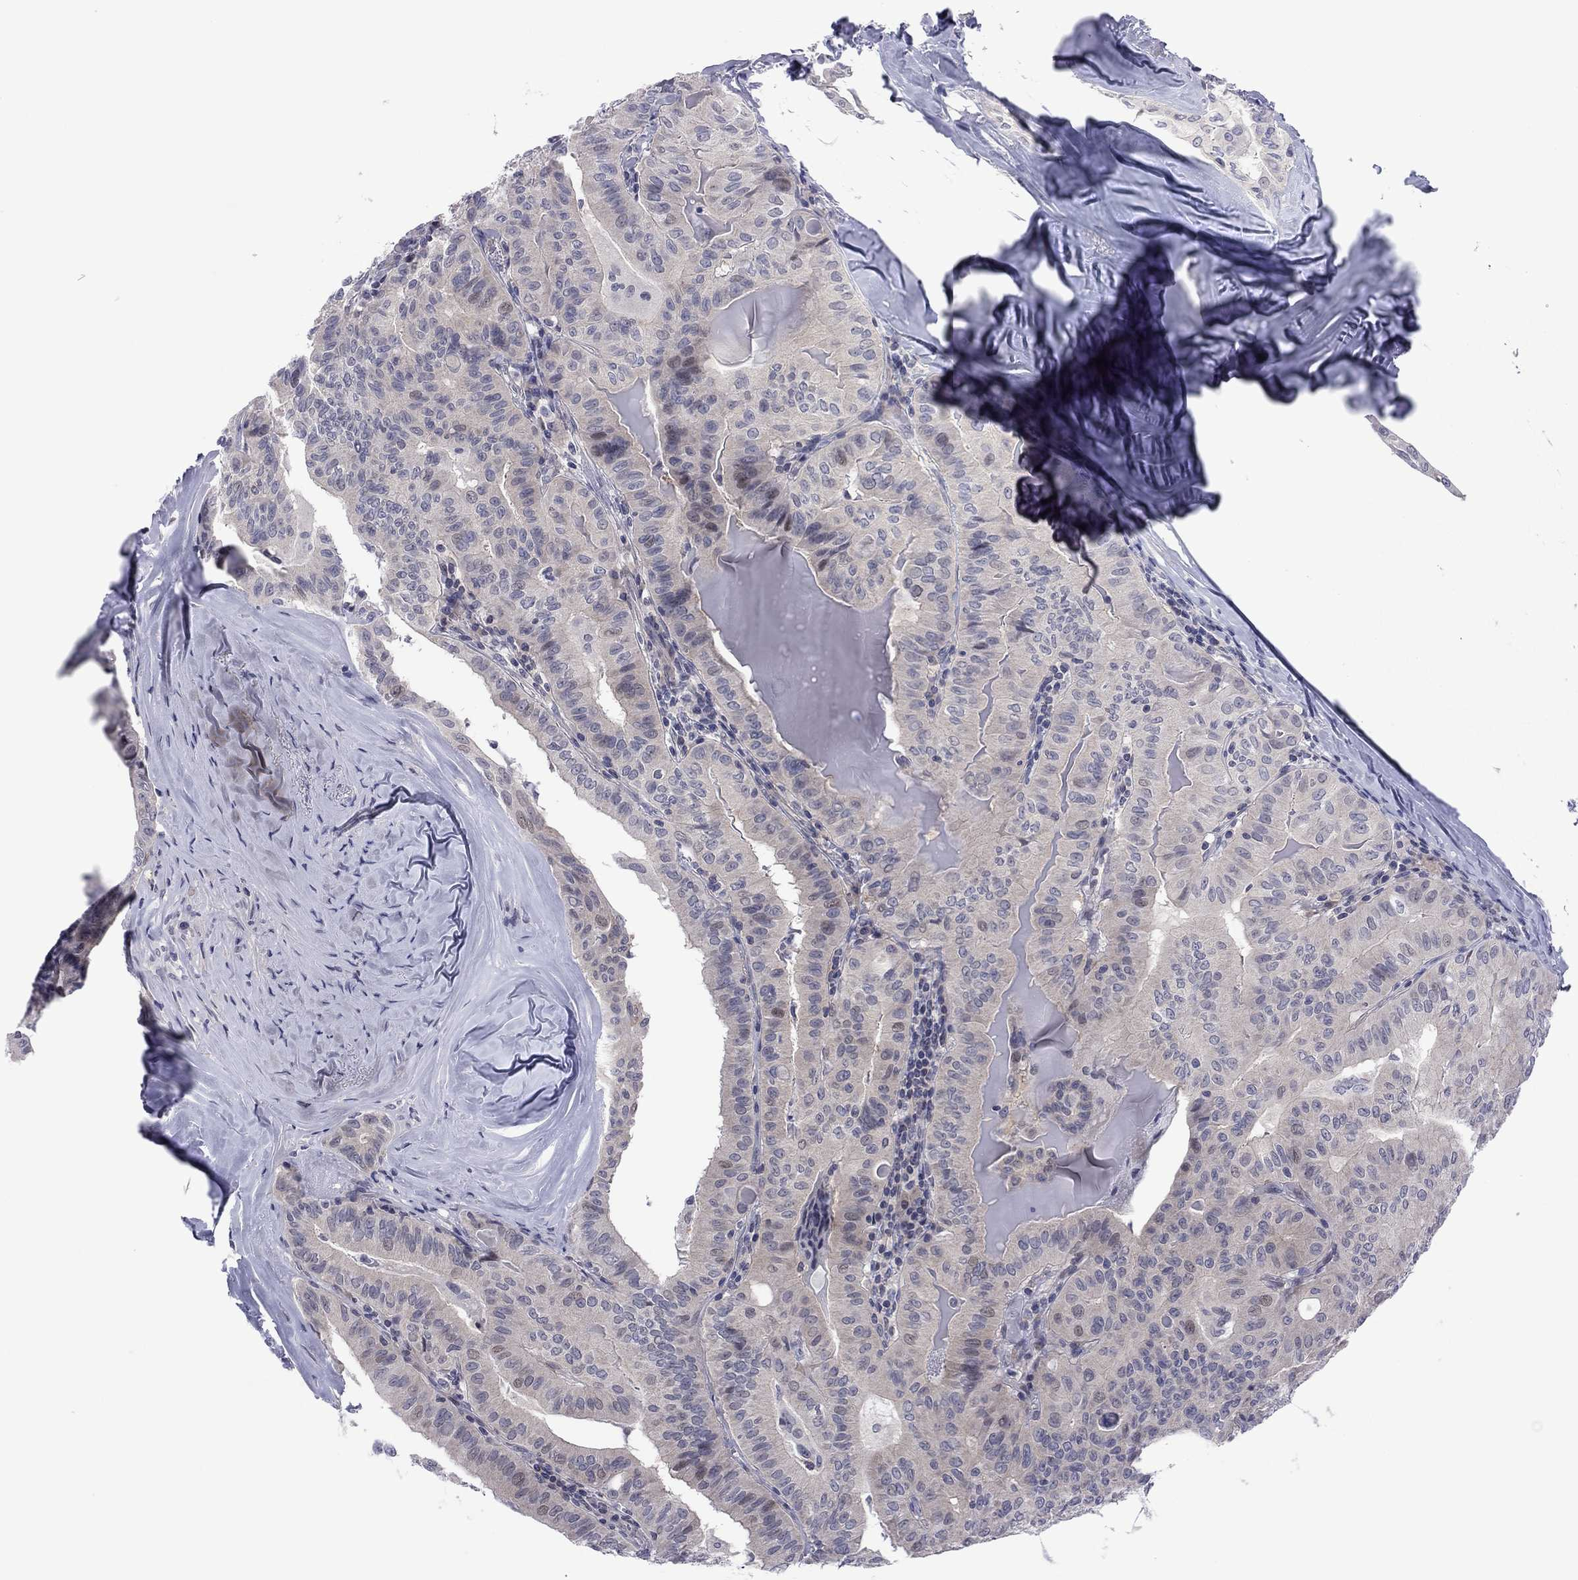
{"staining": {"intensity": "negative", "quantity": "none", "location": "none"}, "tissue": "thyroid cancer", "cell_type": "Tumor cells", "image_type": "cancer", "snomed": [{"axis": "morphology", "description": "Papillary adenocarcinoma, NOS"}, {"axis": "topography", "description": "Thyroid gland"}], "caption": "Protein analysis of thyroid cancer (papillary adenocarcinoma) reveals no significant expression in tumor cells. (DAB immunohistochemistry (IHC) with hematoxylin counter stain).", "gene": "POU5F2", "patient": {"sex": "female", "age": 68}}